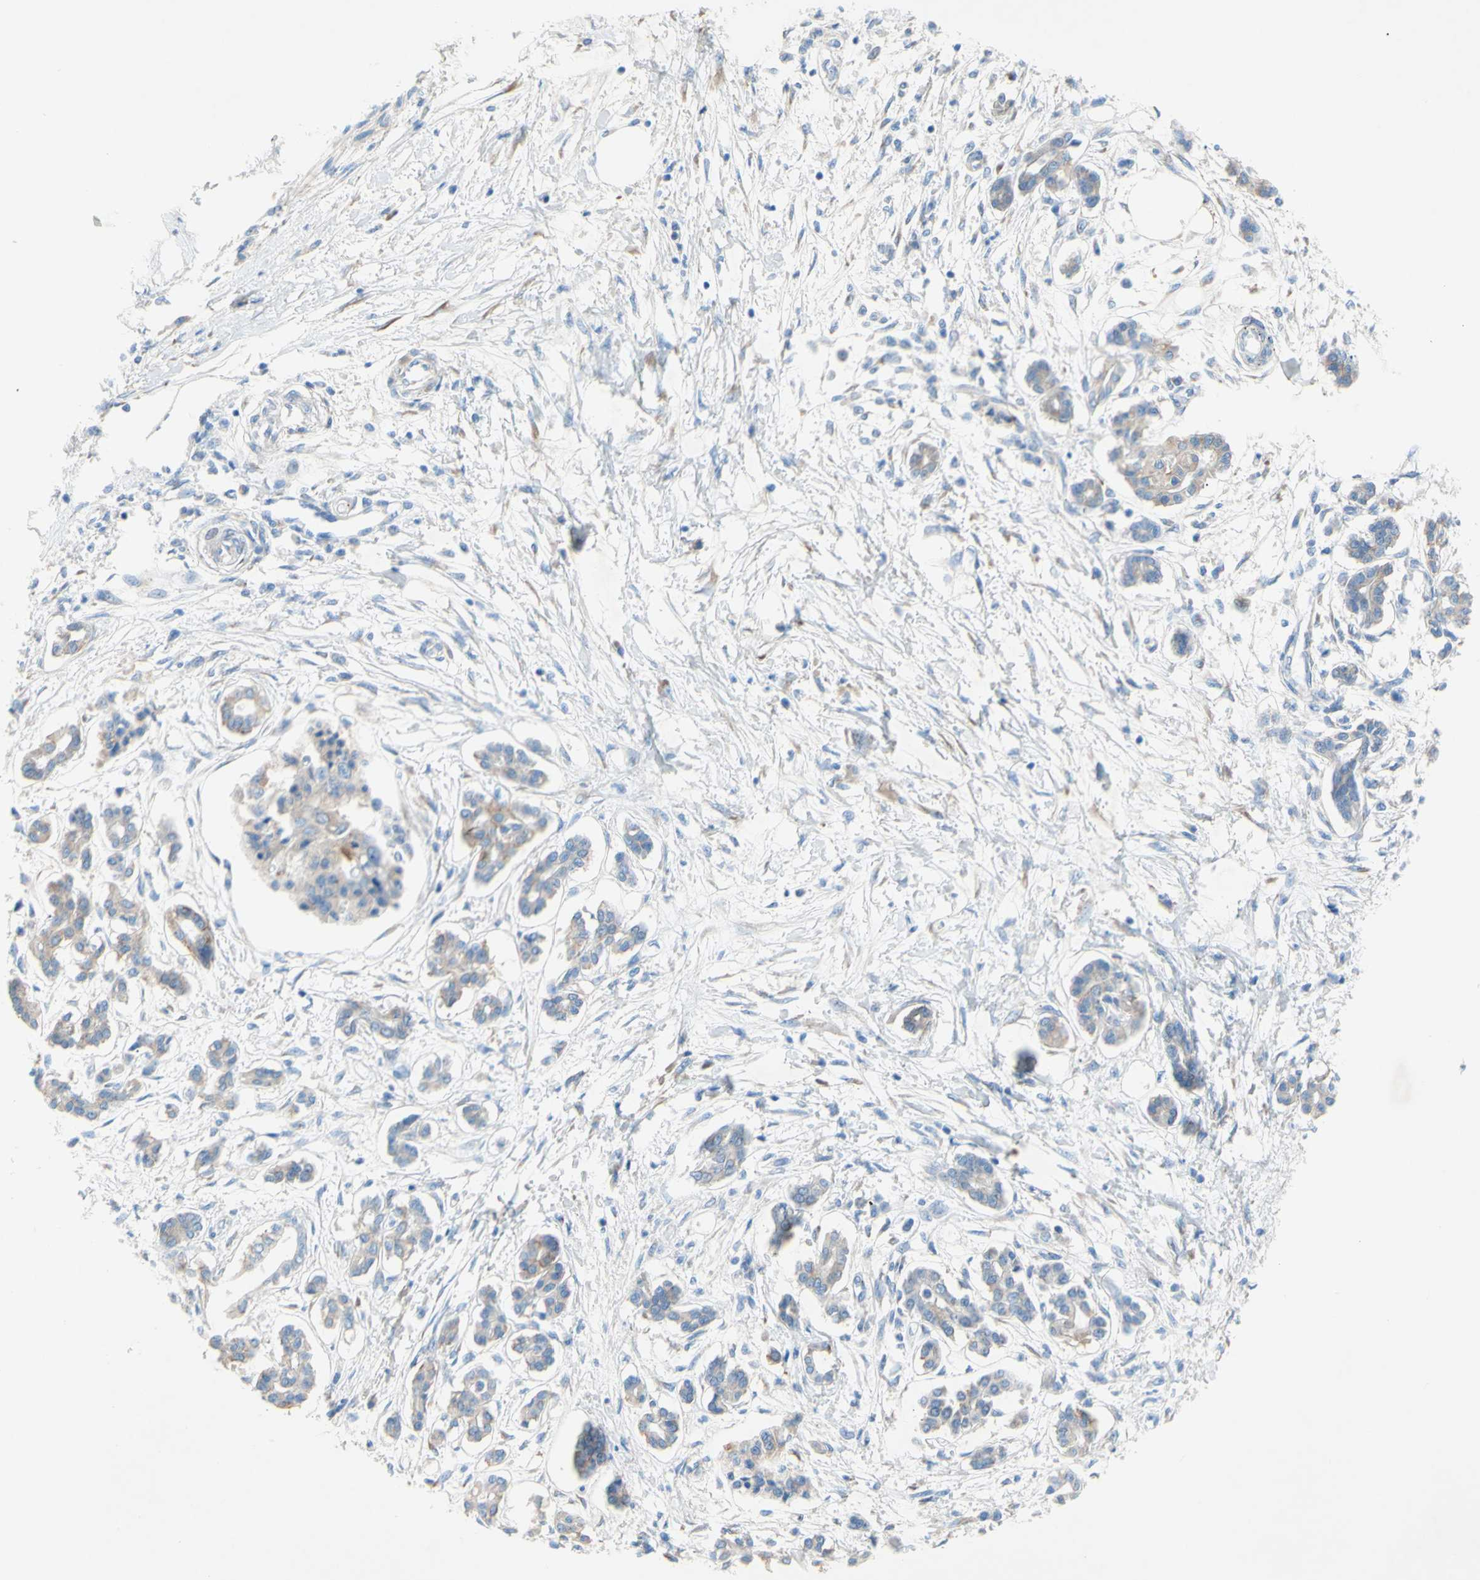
{"staining": {"intensity": "negative", "quantity": "none", "location": "none"}, "tissue": "pancreatic cancer", "cell_type": "Tumor cells", "image_type": "cancer", "snomed": [{"axis": "morphology", "description": "Adenocarcinoma, NOS"}, {"axis": "topography", "description": "Pancreas"}], "caption": "This is a micrograph of immunohistochemistry (IHC) staining of pancreatic cancer, which shows no expression in tumor cells.", "gene": "TMIGD2", "patient": {"sex": "male", "age": 56}}